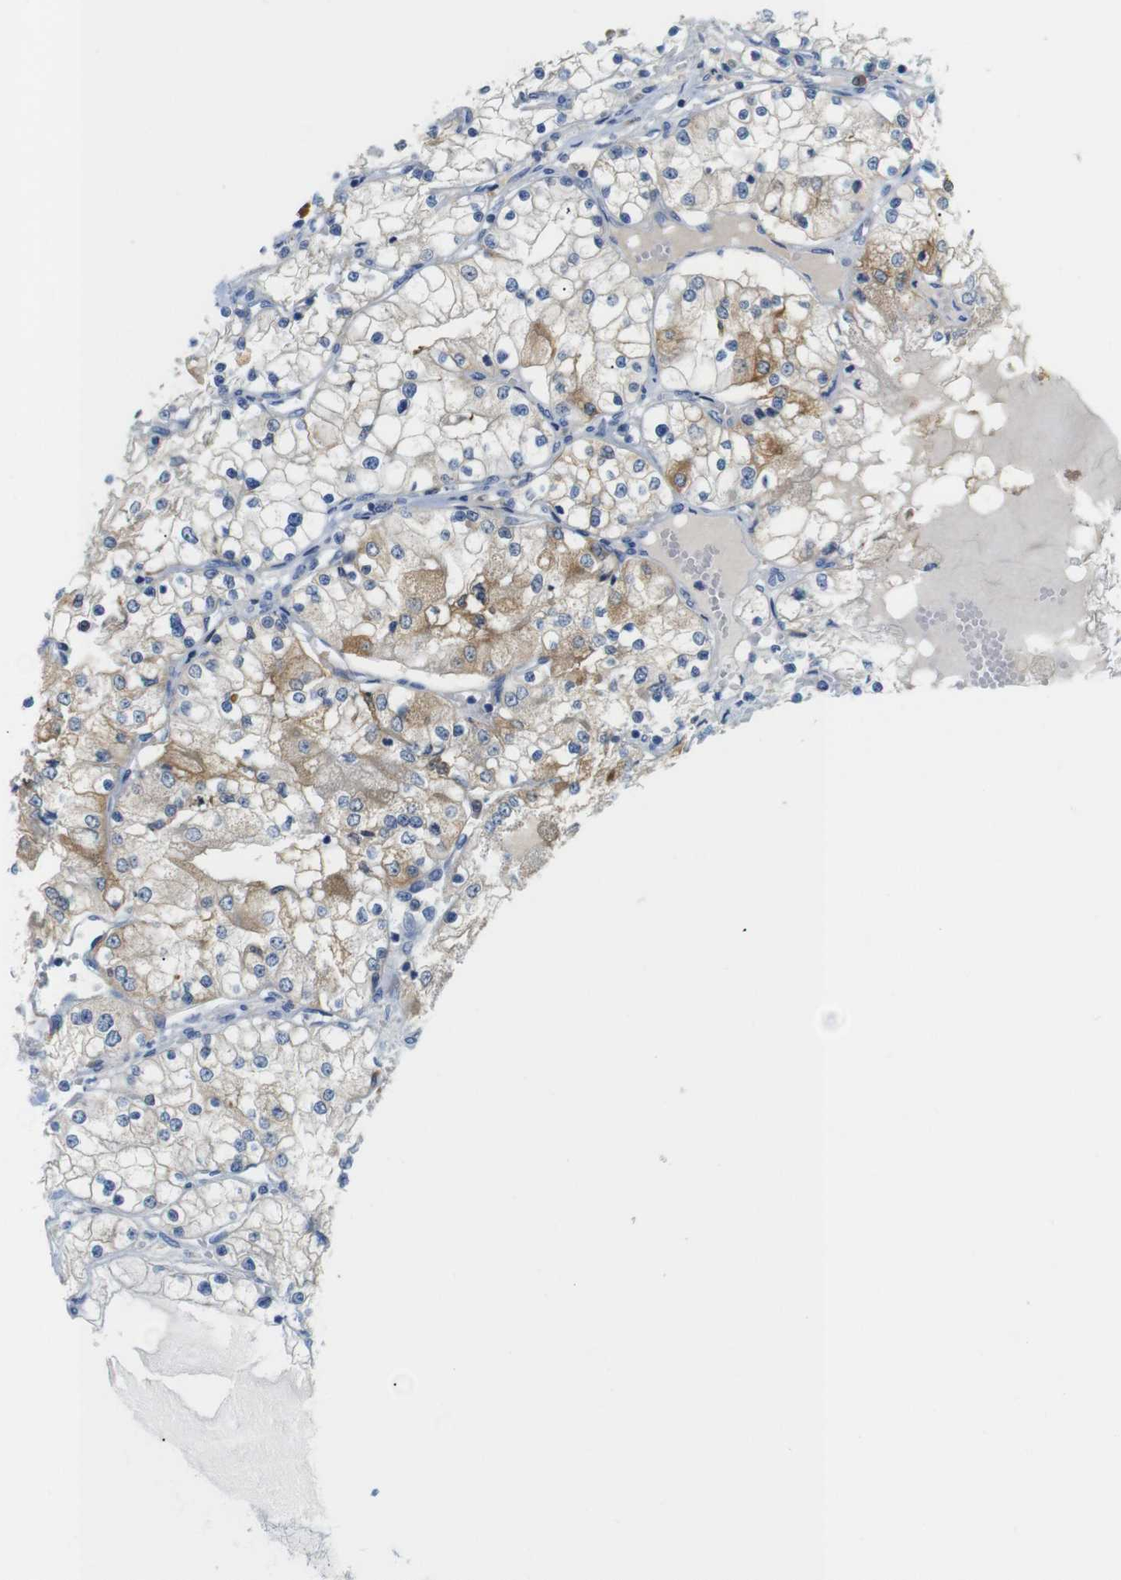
{"staining": {"intensity": "moderate", "quantity": "<25%", "location": "cytoplasmic/membranous"}, "tissue": "renal cancer", "cell_type": "Tumor cells", "image_type": "cancer", "snomed": [{"axis": "morphology", "description": "Adenocarcinoma, NOS"}, {"axis": "topography", "description": "Kidney"}], "caption": "Immunohistochemical staining of renal cancer (adenocarcinoma) demonstrates low levels of moderate cytoplasmic/membranous protein expression in about <25% of tumor cells. (DAB (3,3'-diaminobenzidine) IHC with brightfield microscopy, high magnification).", "gene": "NEBL", "patient": {"sex": "male", "age": 68}}